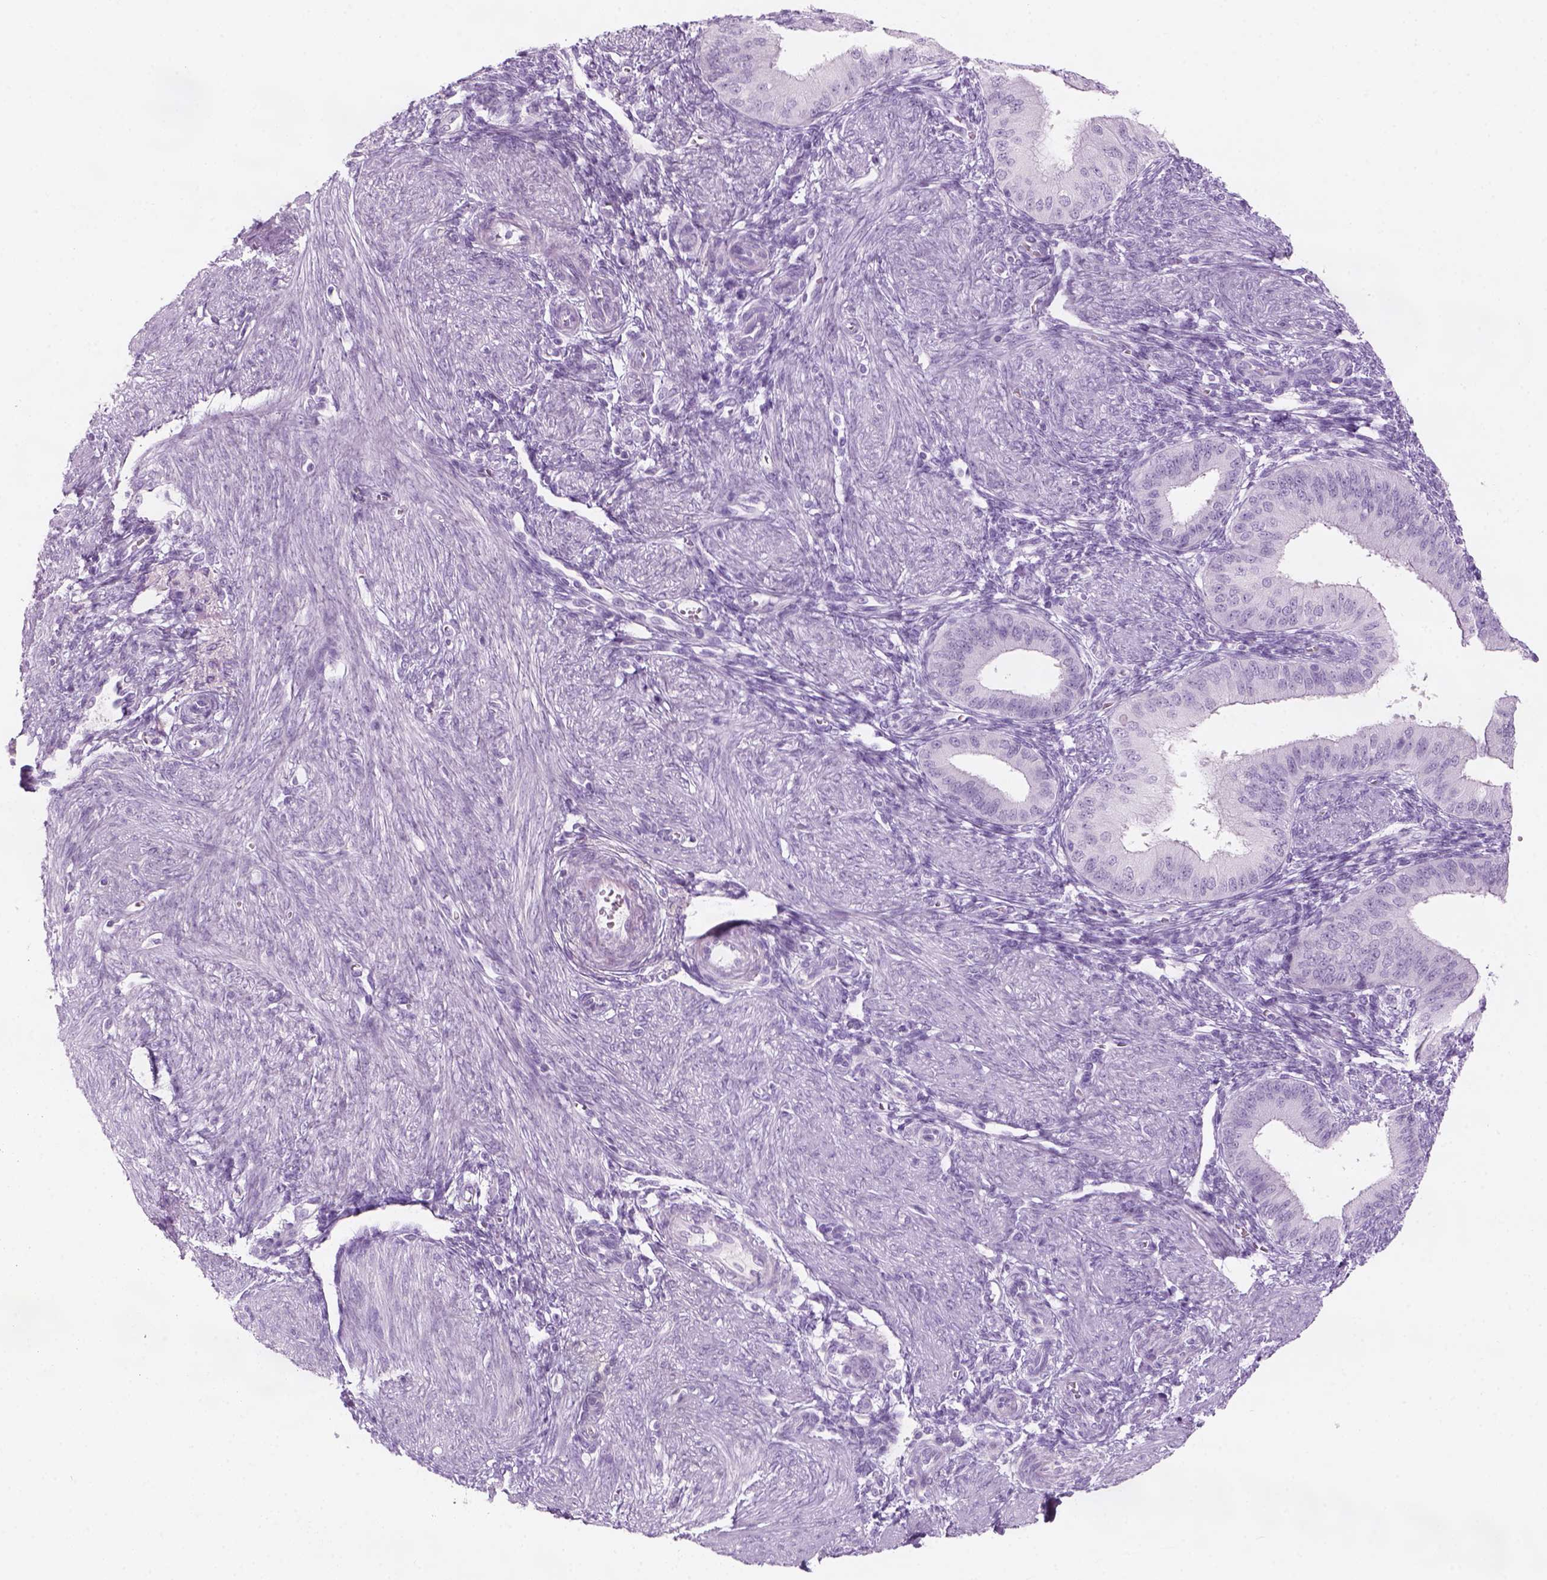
{"staining": {"intensity": "negative", "quantity": "none", "location": "none"}, "tissue": "endometrium", "cell_type": "Cells in endometrial stroma", "image_type": "normal", "snomed": [{"axis": "morphology", "description": "Normal tissue, NOS"}, {"axis": "topography", "description": "Endometrium"}], "caption": "This is an immunohistochemistry photomicrograph of benign endometrium. There is no expression in cells in endometrial stroma.", "gene": "KRTAP11", "patient": {"sex": "female", "age": 39}}